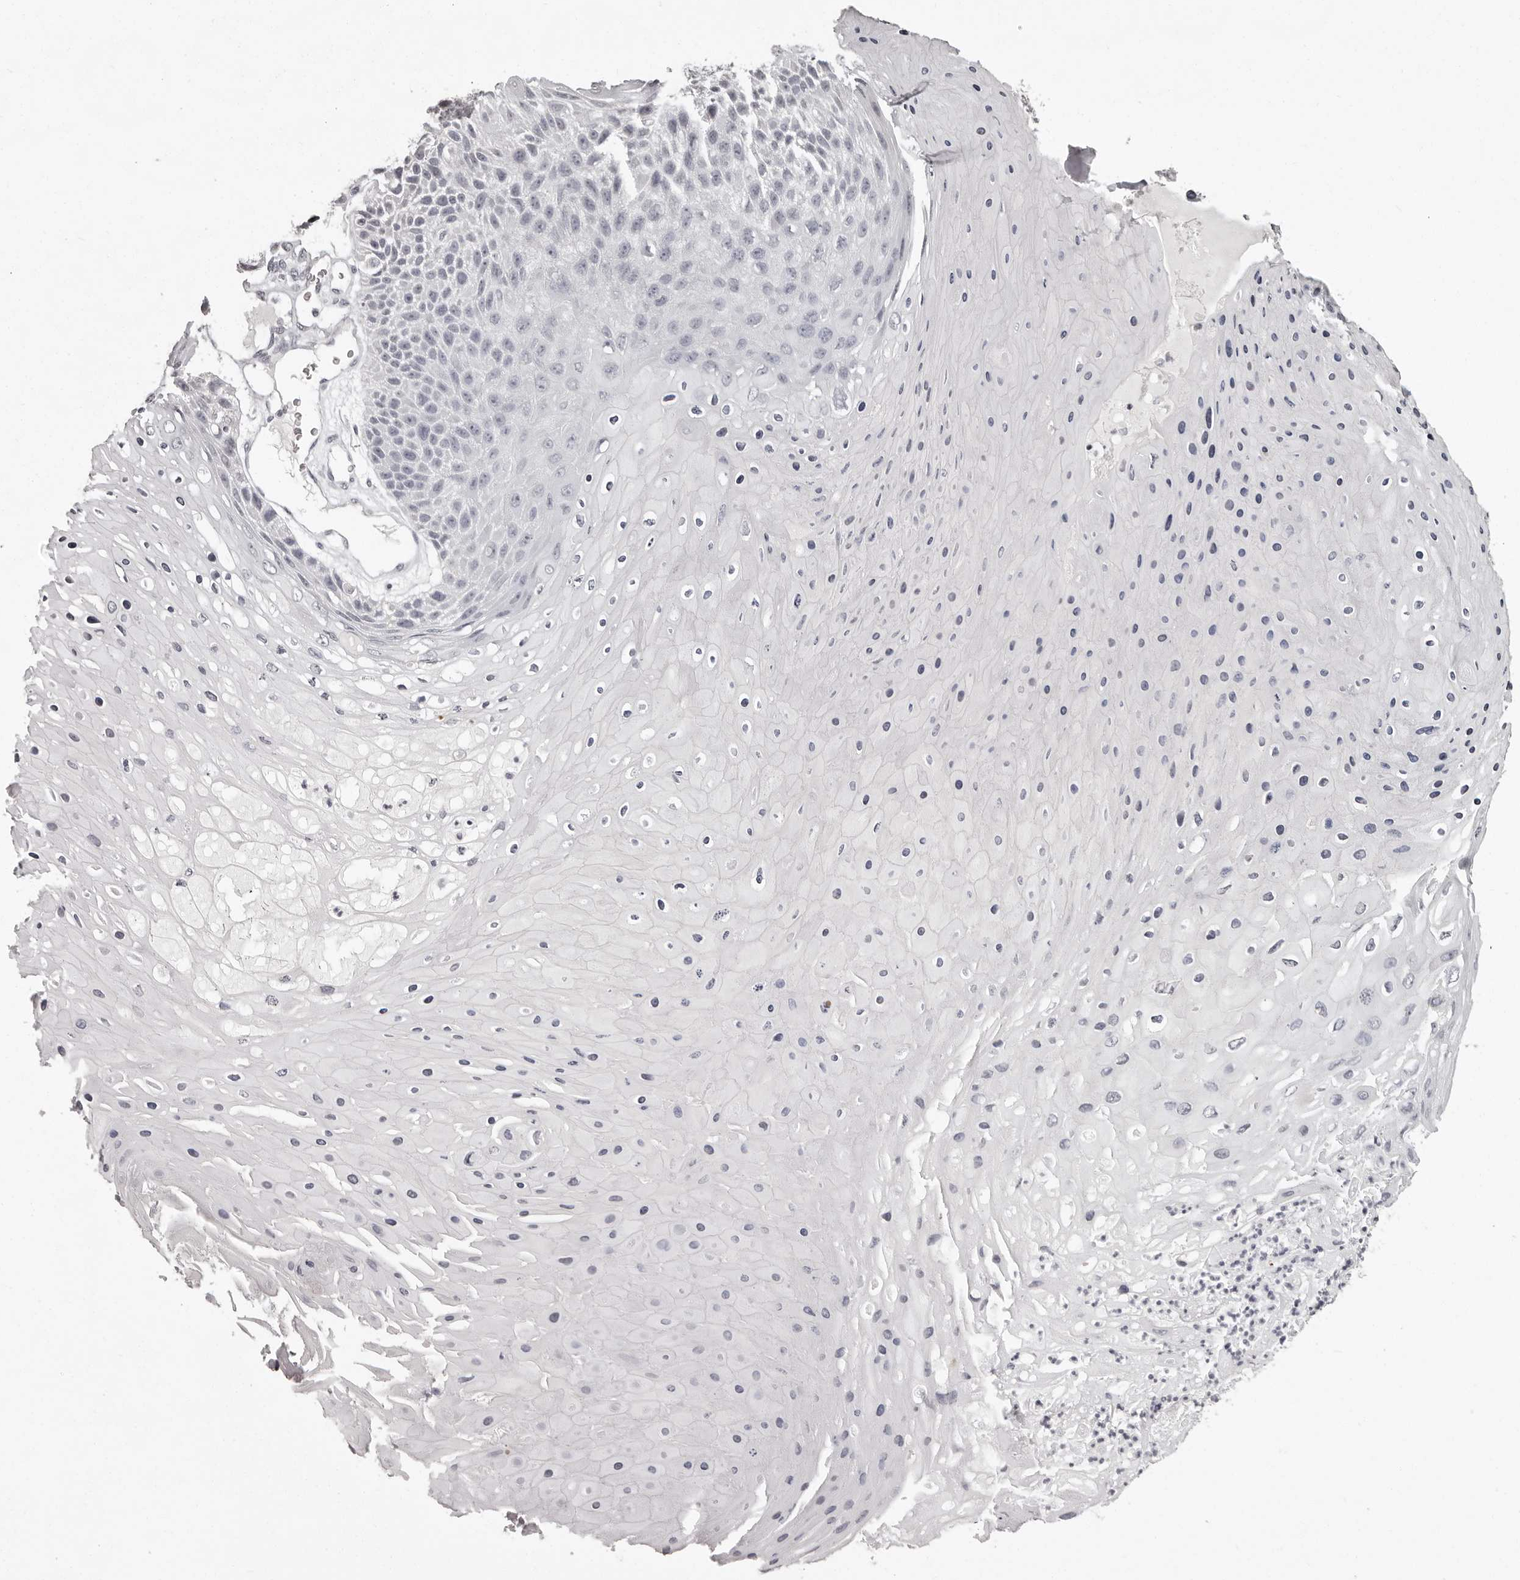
{"staining": {"intensity": "negative", "quantity": "none", "location": "none"}, "tissue": "skin cancer", "cell_type": "Tumor cells", "image_type": "cancer", "snomed": [{"axis": "morphology", "description": "Squamous cell carcinoma, NOS"}, {"axis": "topography", "description": "Skin"}], "caption": "Tumor cells show no significant positivity in skin cancer.", "gene": "C8orf74", "patient": {"sex": "female", "age": 88}}